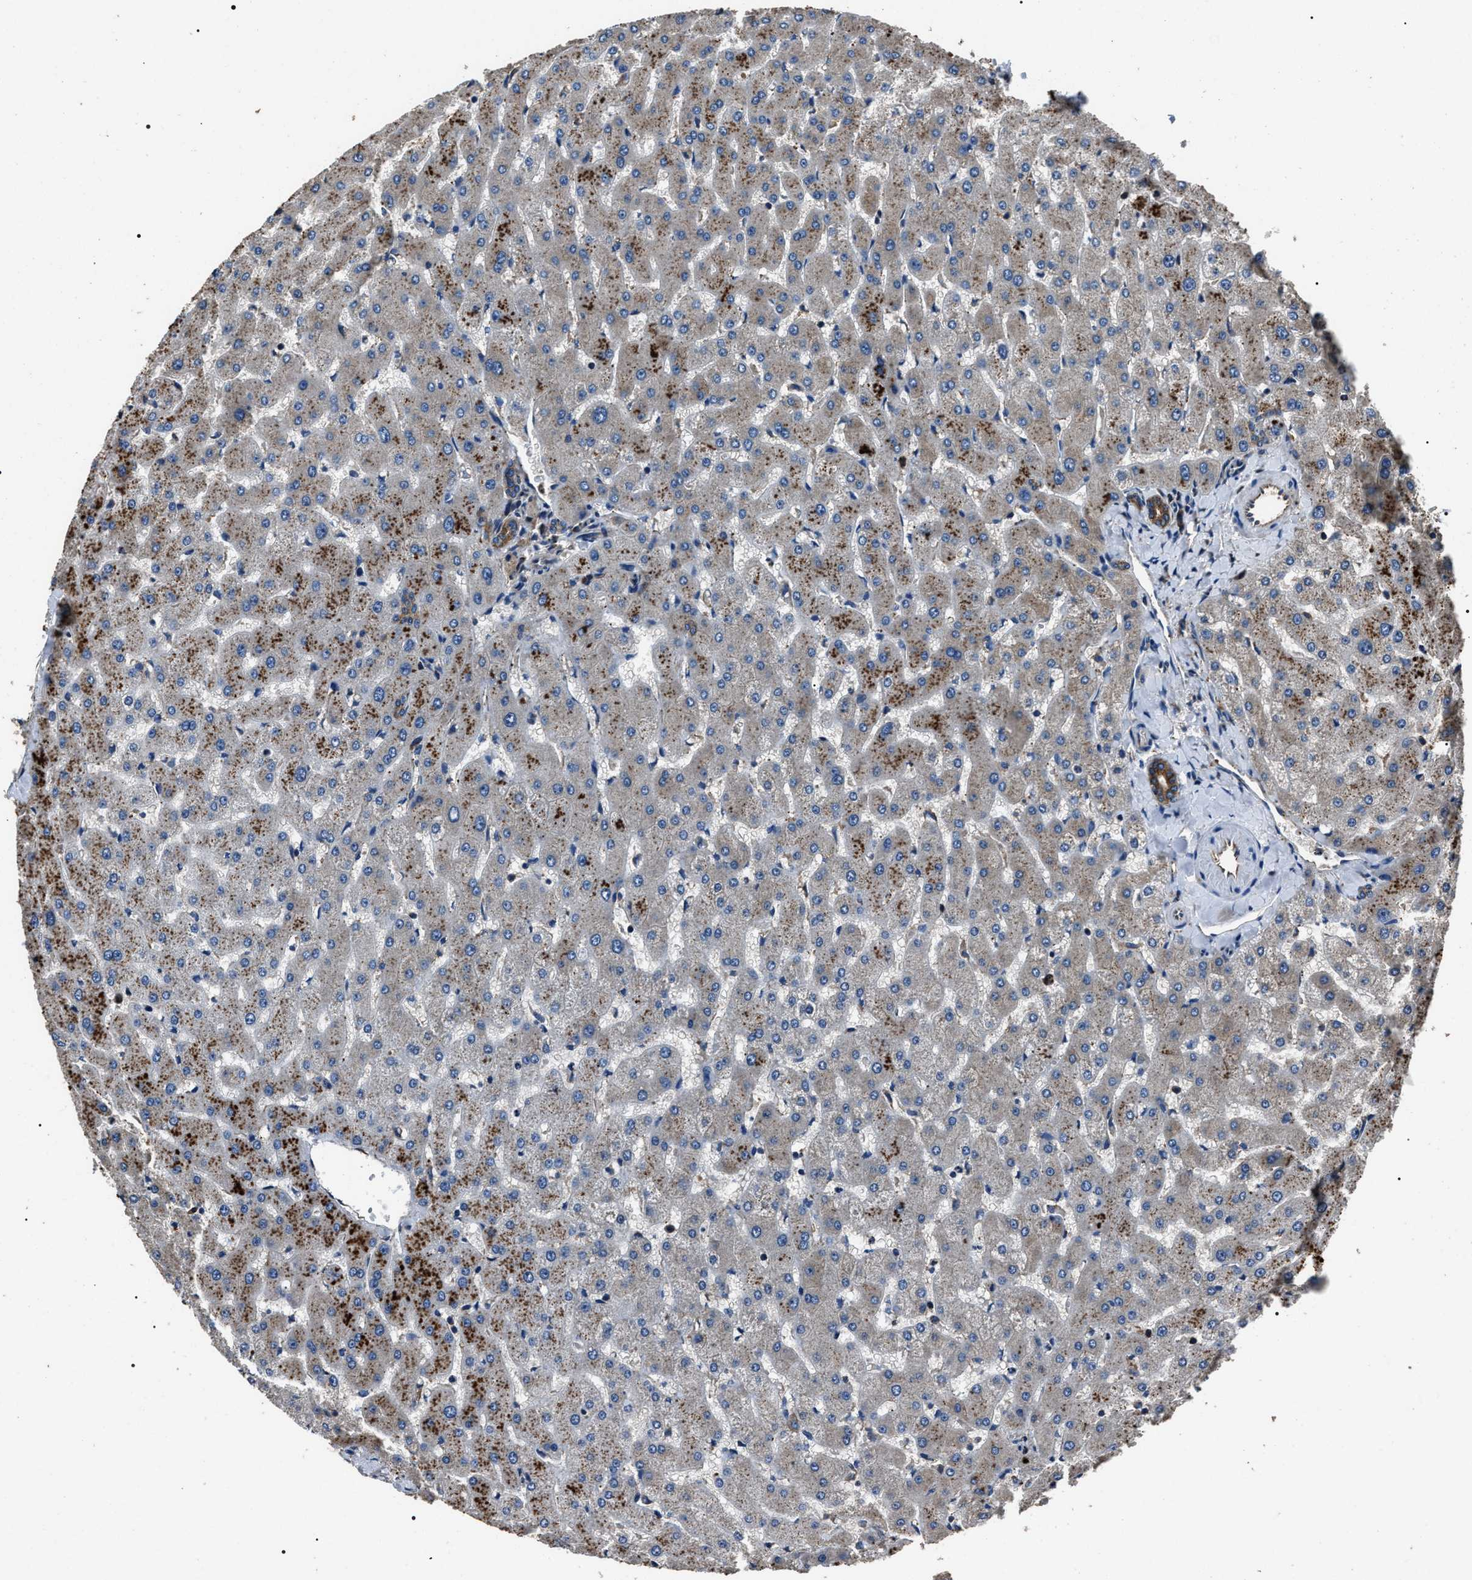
{"staining": {"intensity": "strong", "quantity": "<25%", "location": "cytoplasmic/membranous"}, "tissue": "liver", "cell_type": "Cholangiocytes", "image_type": "normal", "snomed": [{"axis": "morphology", "description": "Normal tissue, NOS"}, {"axis": "topography", "description": "Liver"}], "caption": "Protein staining by immunohistochemistry (IHC) demonstrates strong cytoplasmic/membranous expression in about <25% of cholangiocytes in benign liver. (brown staining indicates protein expression, while blue staining denotes nuclei).", "gene": "HSCB", "patient": {"sex": "female", "age": 63}}